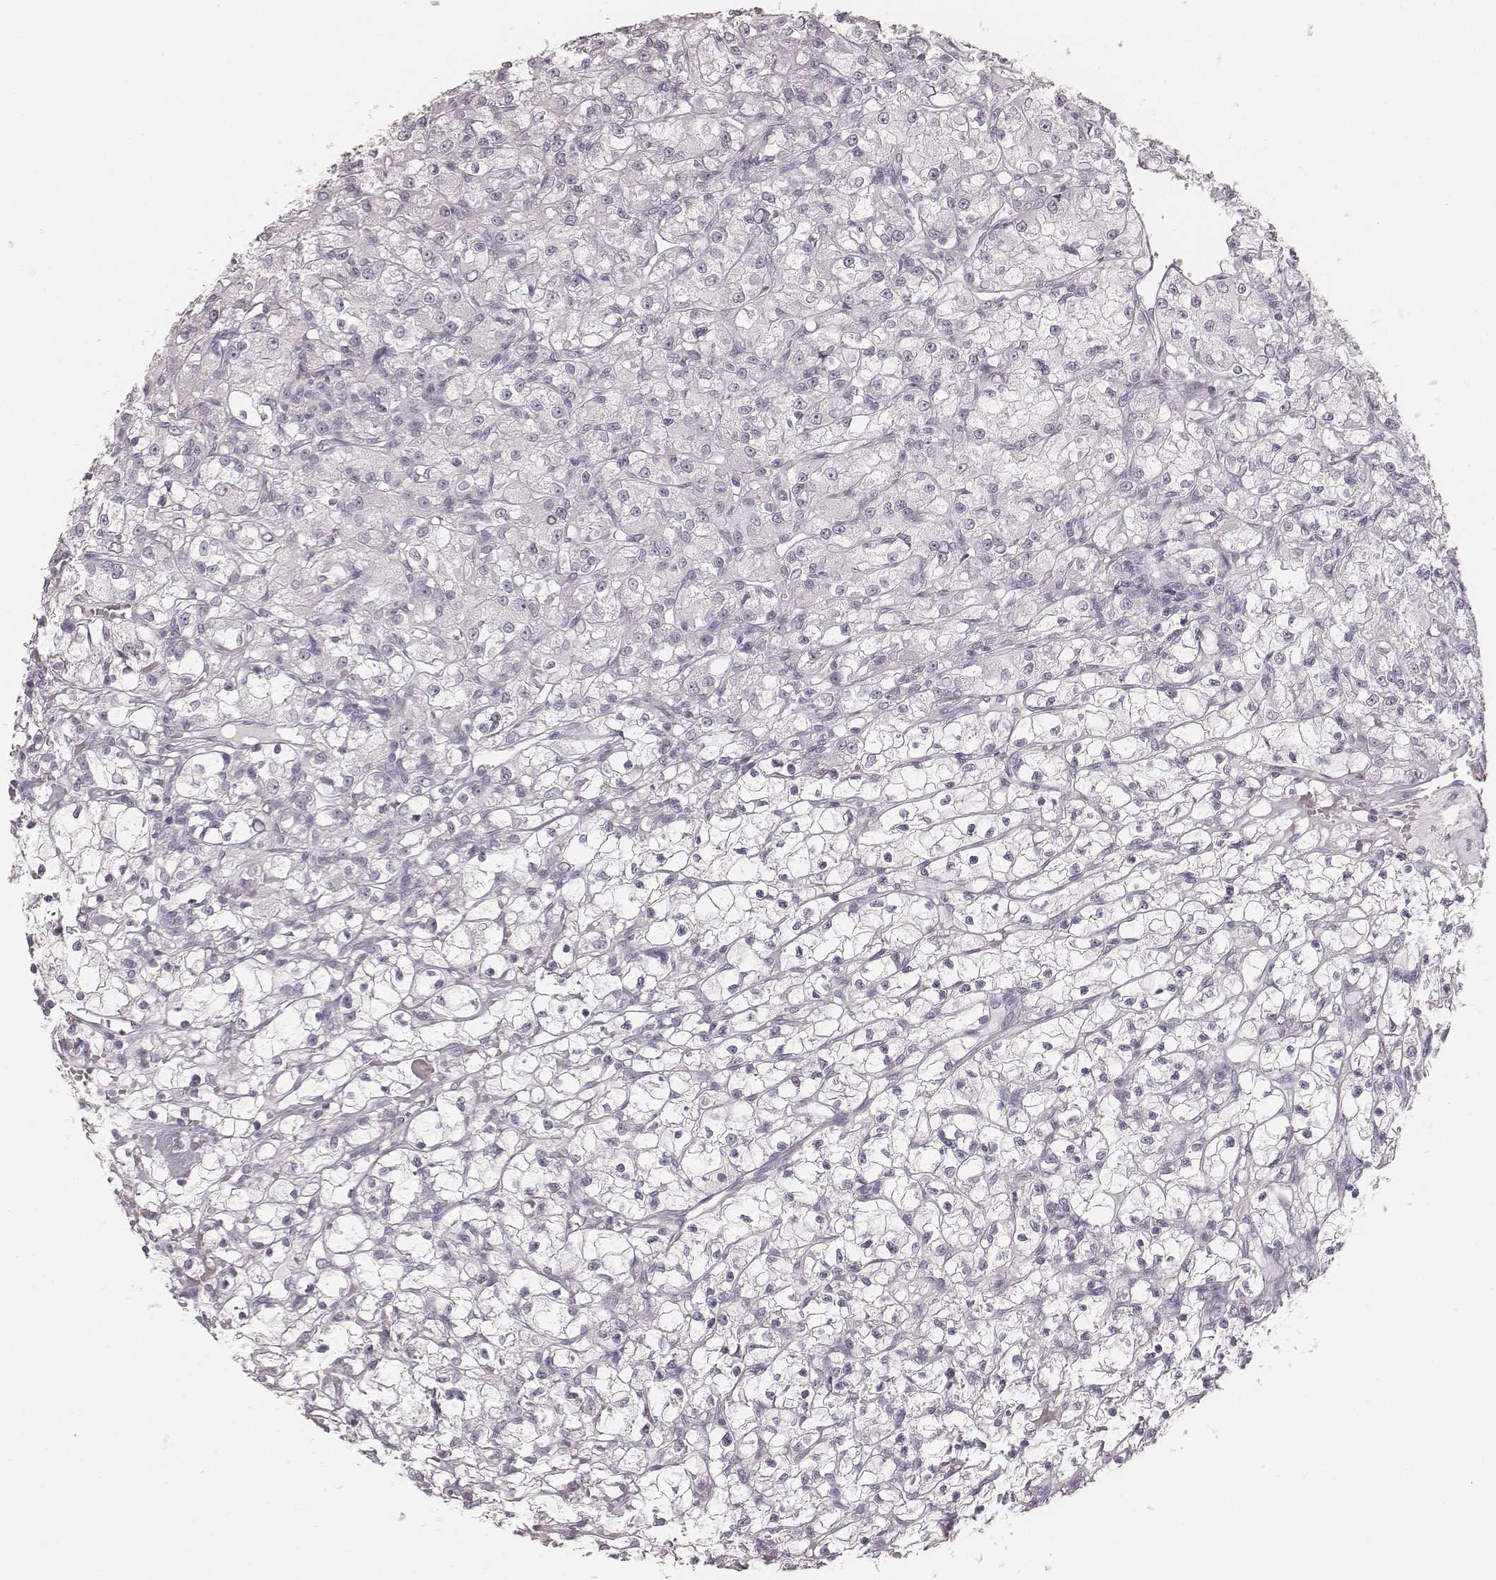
{"staining": {"intensity": "negative", "quantity": "none", "location": "none"}, "tissue": "renal cancer", "cell_type": "Tumor cells", "image_type": "cancer", "snomed": [{"axis": "morphology", "description": "Adenocarcinoma, NOS"}, {"axis": "topography", "description": "Kidney"}], "caption": "Tumor cells show no significant protein expression in renal adenocarcinoma. The staining is performed using DAB (3,3'-diaminobenzidine) brown chromogen with nuclei counter-stained in using hematoxylin.", "gene": "KRT34", "patient": {"sex": "female", "age": 59}}